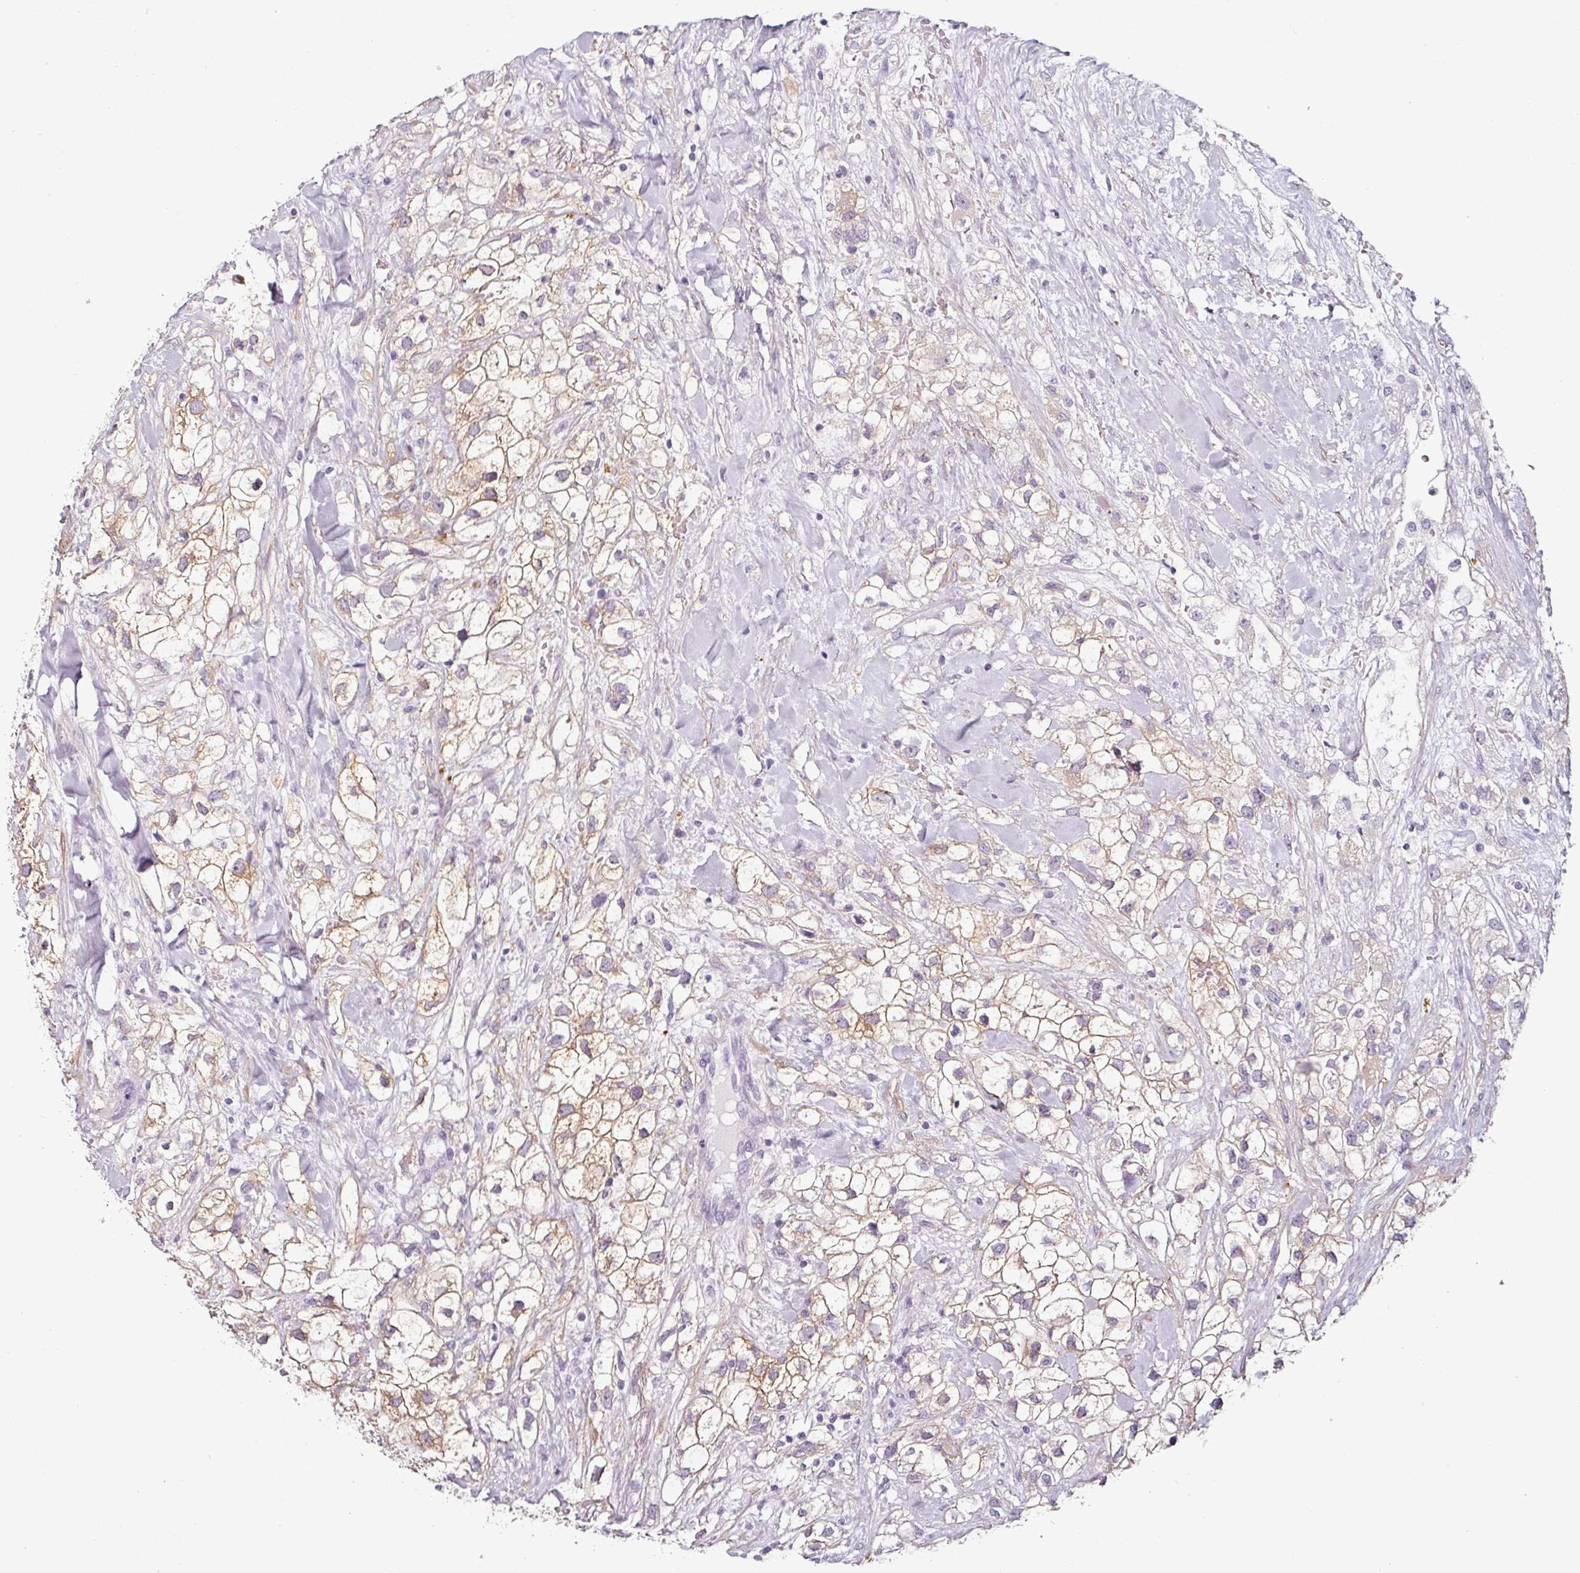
{"staining": {"intensity": "moderate", "quantity": "25%-75%", "location": "cytoplasmic/membranous"}, "tissue": "renal cancer", "cell_type": "Tumor cells", "image_type": "cancer", "snomed": [{"axis": "morphology", "description": "Adenocarcinoma, NOS"}, {"axis": "topography", "description": "Kidney"}], "caption": "The immunohistochemical stain labels moderate cytoplasmic/membranous positivity in tumor cells of adenocarcinoma (renal) tissue.", "gene": "CAP2", "patient": {"sex": "male", "age": 59}}